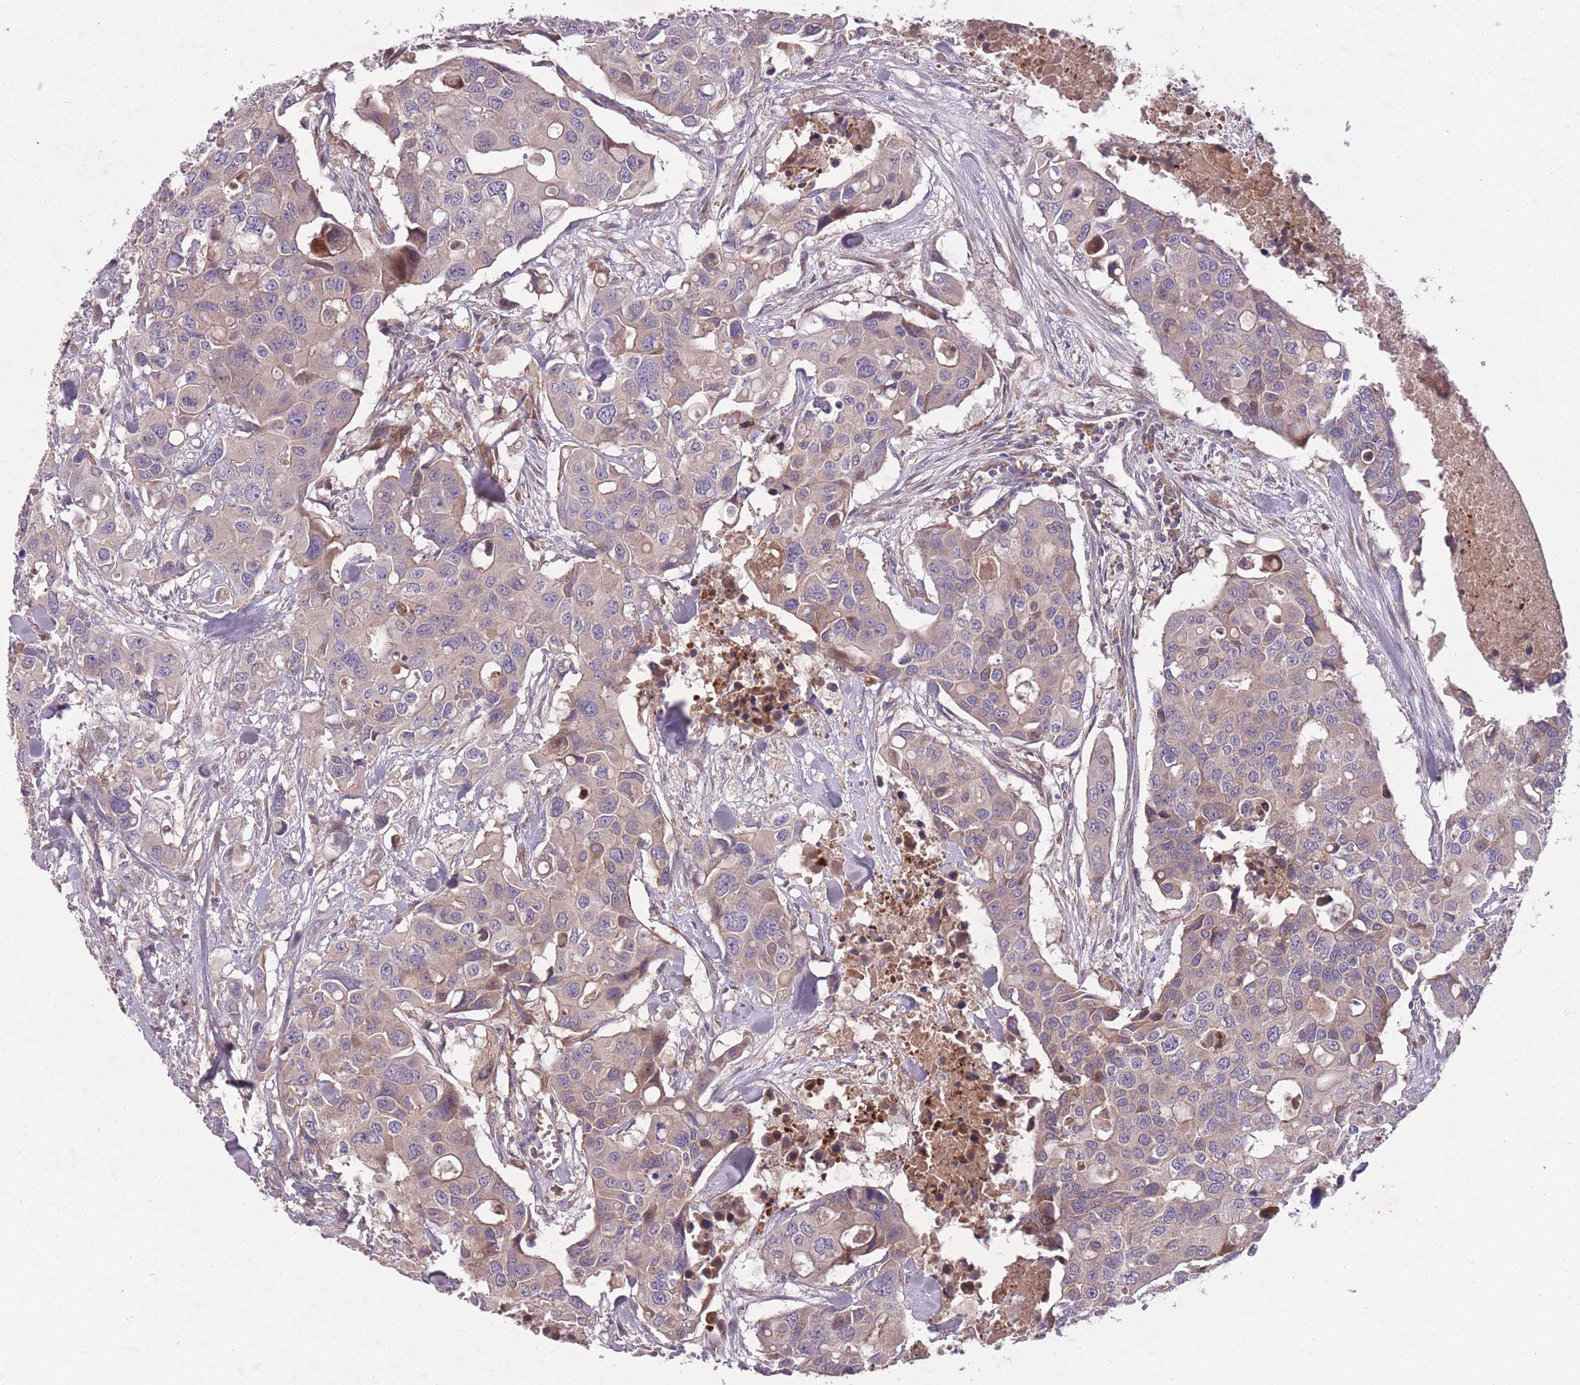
{"staining": {"intensity": "weak", "quantity": "<25%", "location": "cytoplasmic/membranous"}, "tissue": "colorectal cancer", "cell_type": "Tumor cells", "image_type": "cancer", "snomed": [{"axis": "morphology", "description": "Adenocarcinoma, NOS"}, {"axis": "topography", "description": "Colon"}], "caption": "High power microscopy photomicrograph of an IHC photomicrograph of colorectal cancer (adenocarcinoma), revealing no significant expression in tumor cells.", "gene": "OR2V2", "patient": {"sex": "male", "age": 77}}